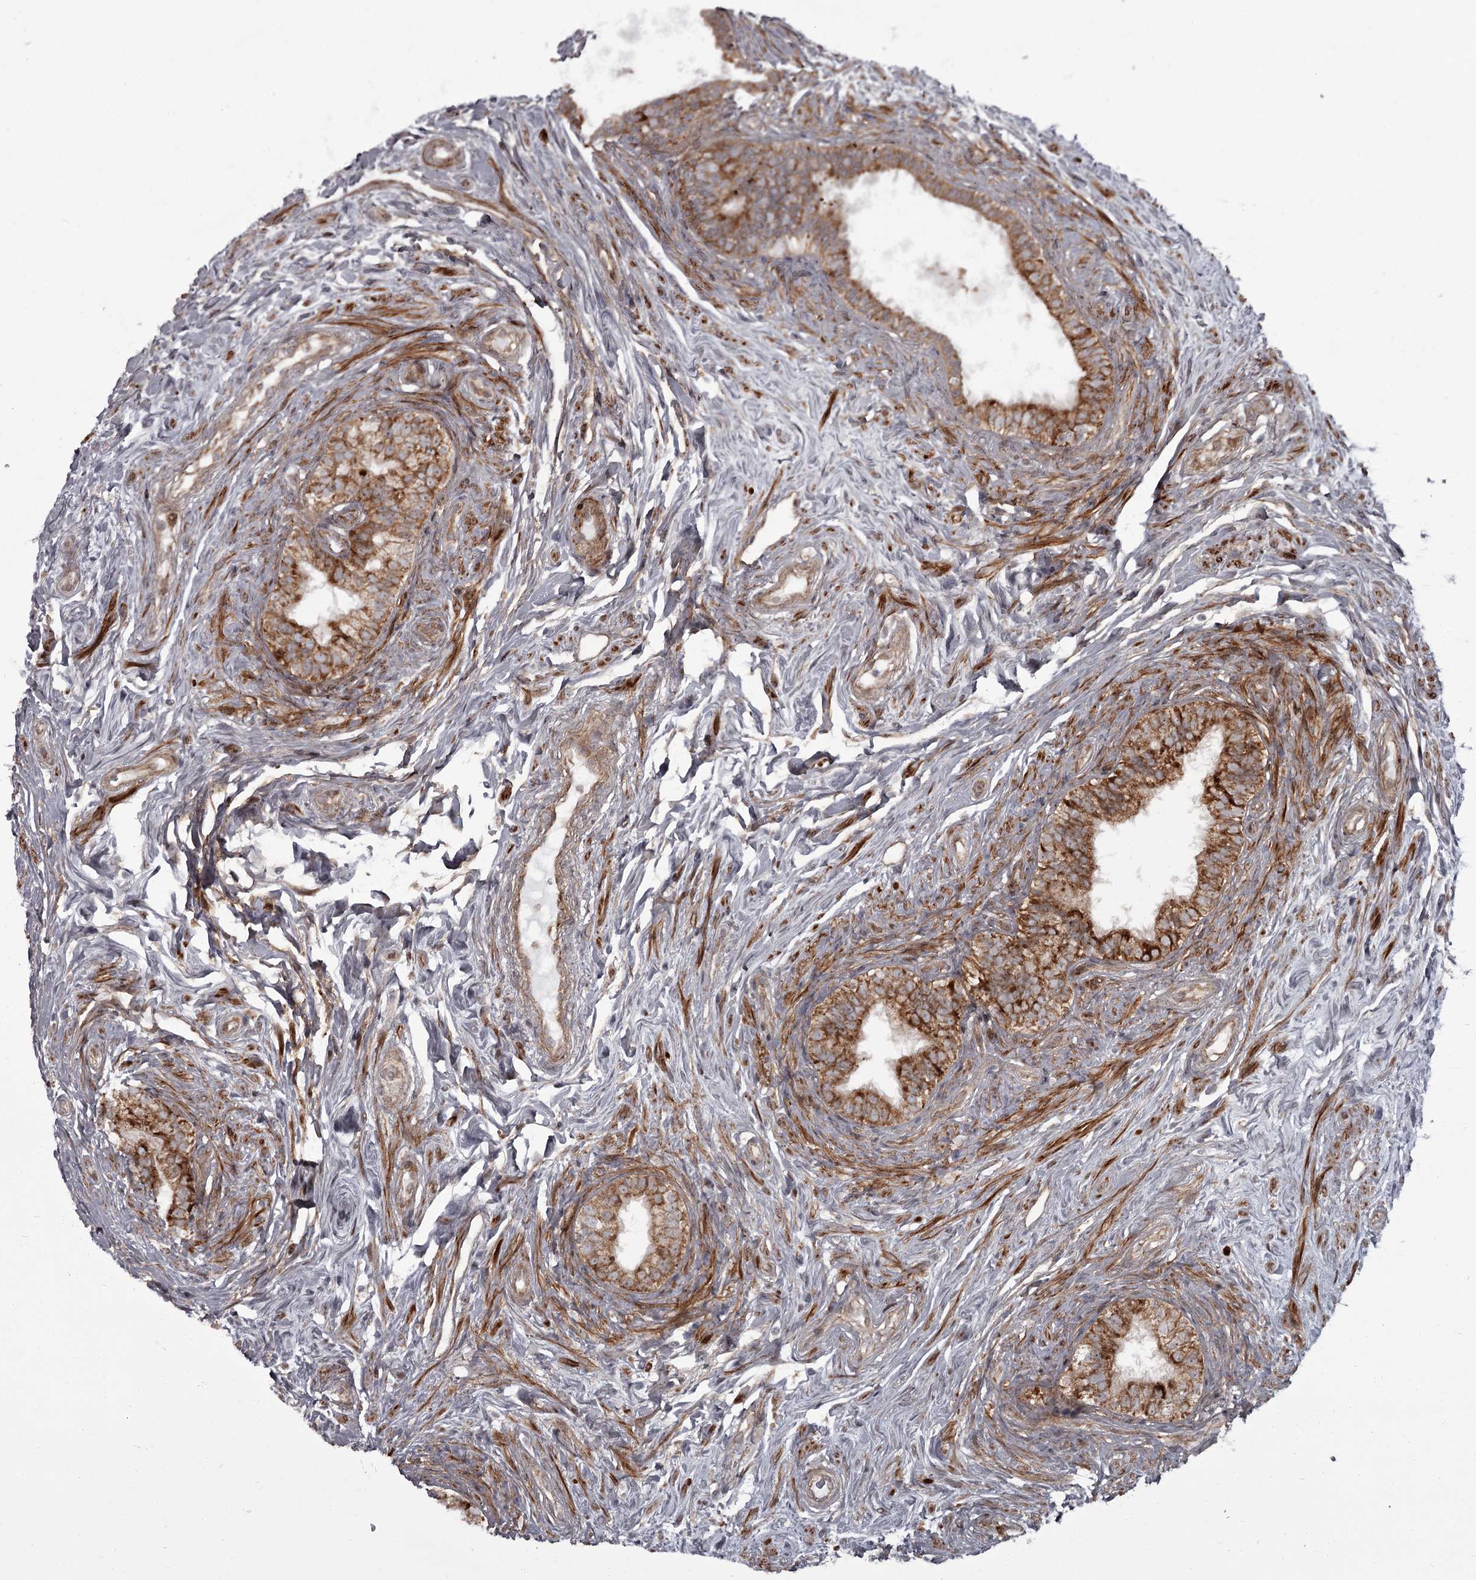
{"staining": {"intensity": "moderate", "quantity": "25%-75%", "location": "cytoplasmic/membranous"}, "tissue": "epididymis", "cell_type": "Glandular cells", "image_type": "normal", "snomed": [{"axis": "morphology", "description": "Normal tissue, NOS"}, {"axis": "topography", "description": "Epididymis"}], "caption": "Immunohistochemistry (IHC) (DAB) staining of unremarkable human epididymis reveals moderate cytoplasmic/membranous protein expression in about 25%-75% of glandular cells.", "gene": "THAP9", "patient": {"sex": "male", "age": 84}}